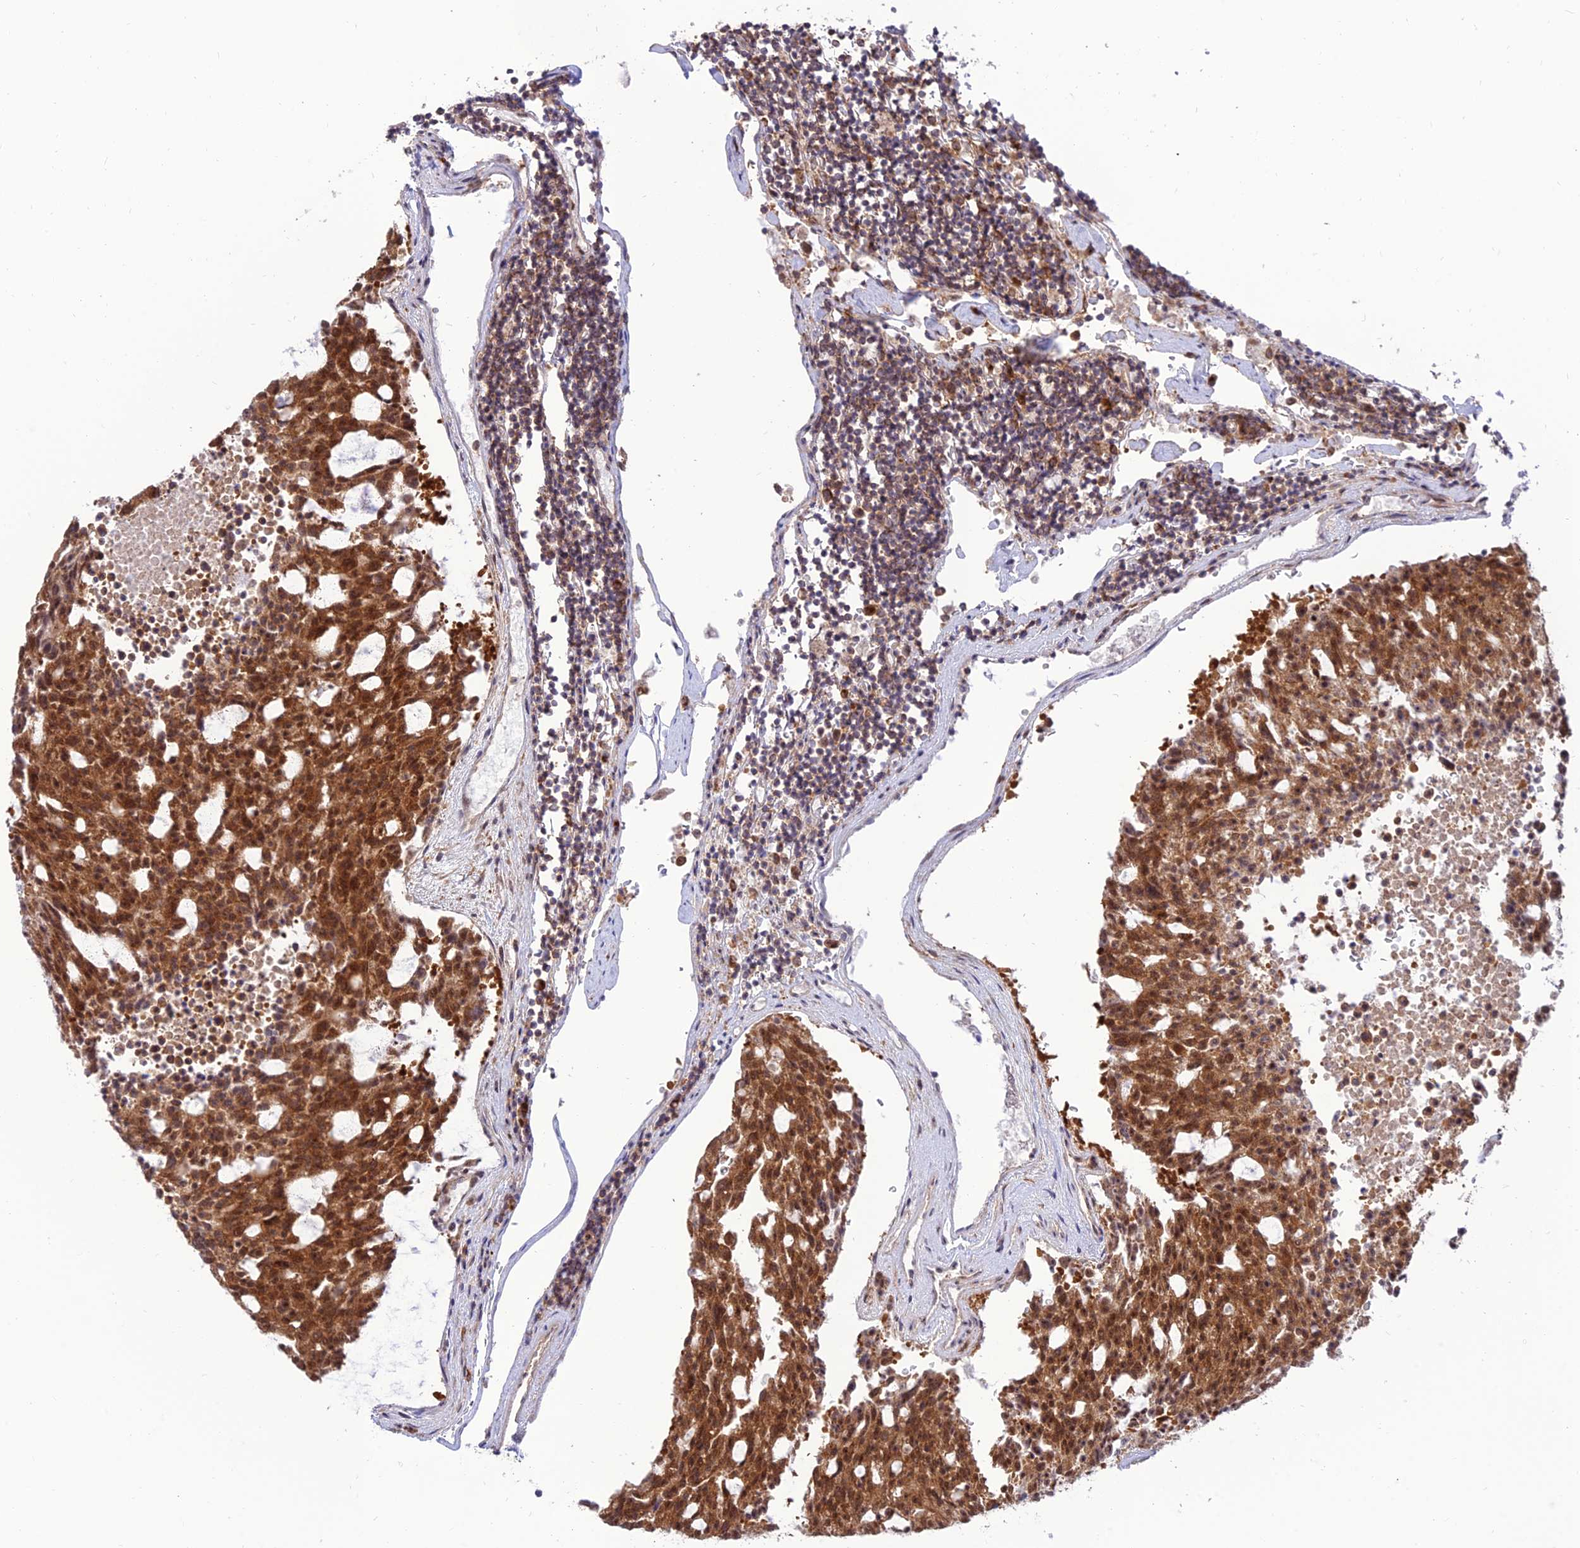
{"staining": {"intensity": "strong", "quantity": ">75%", "location": "cytoplasmic/membranous,nuclear"}, "tissue": "carcinoid", "cell_type": "Tumor cells", "image_type": "cancer", "snomed": [{"axis": "morphology", "description": "Carcinoid, malignant, NOS"}, {"axis": "topography", "description": "Pancreas"}], "caption": "Immunohistochemical staining of malignant carcinoid displays high levels of strong cytoplasmic/membranous and nuclear staining in approximately >75% of tumor cells.", "gene": "GOLGA3", "patient": {"sex": "female", "age": 54}}